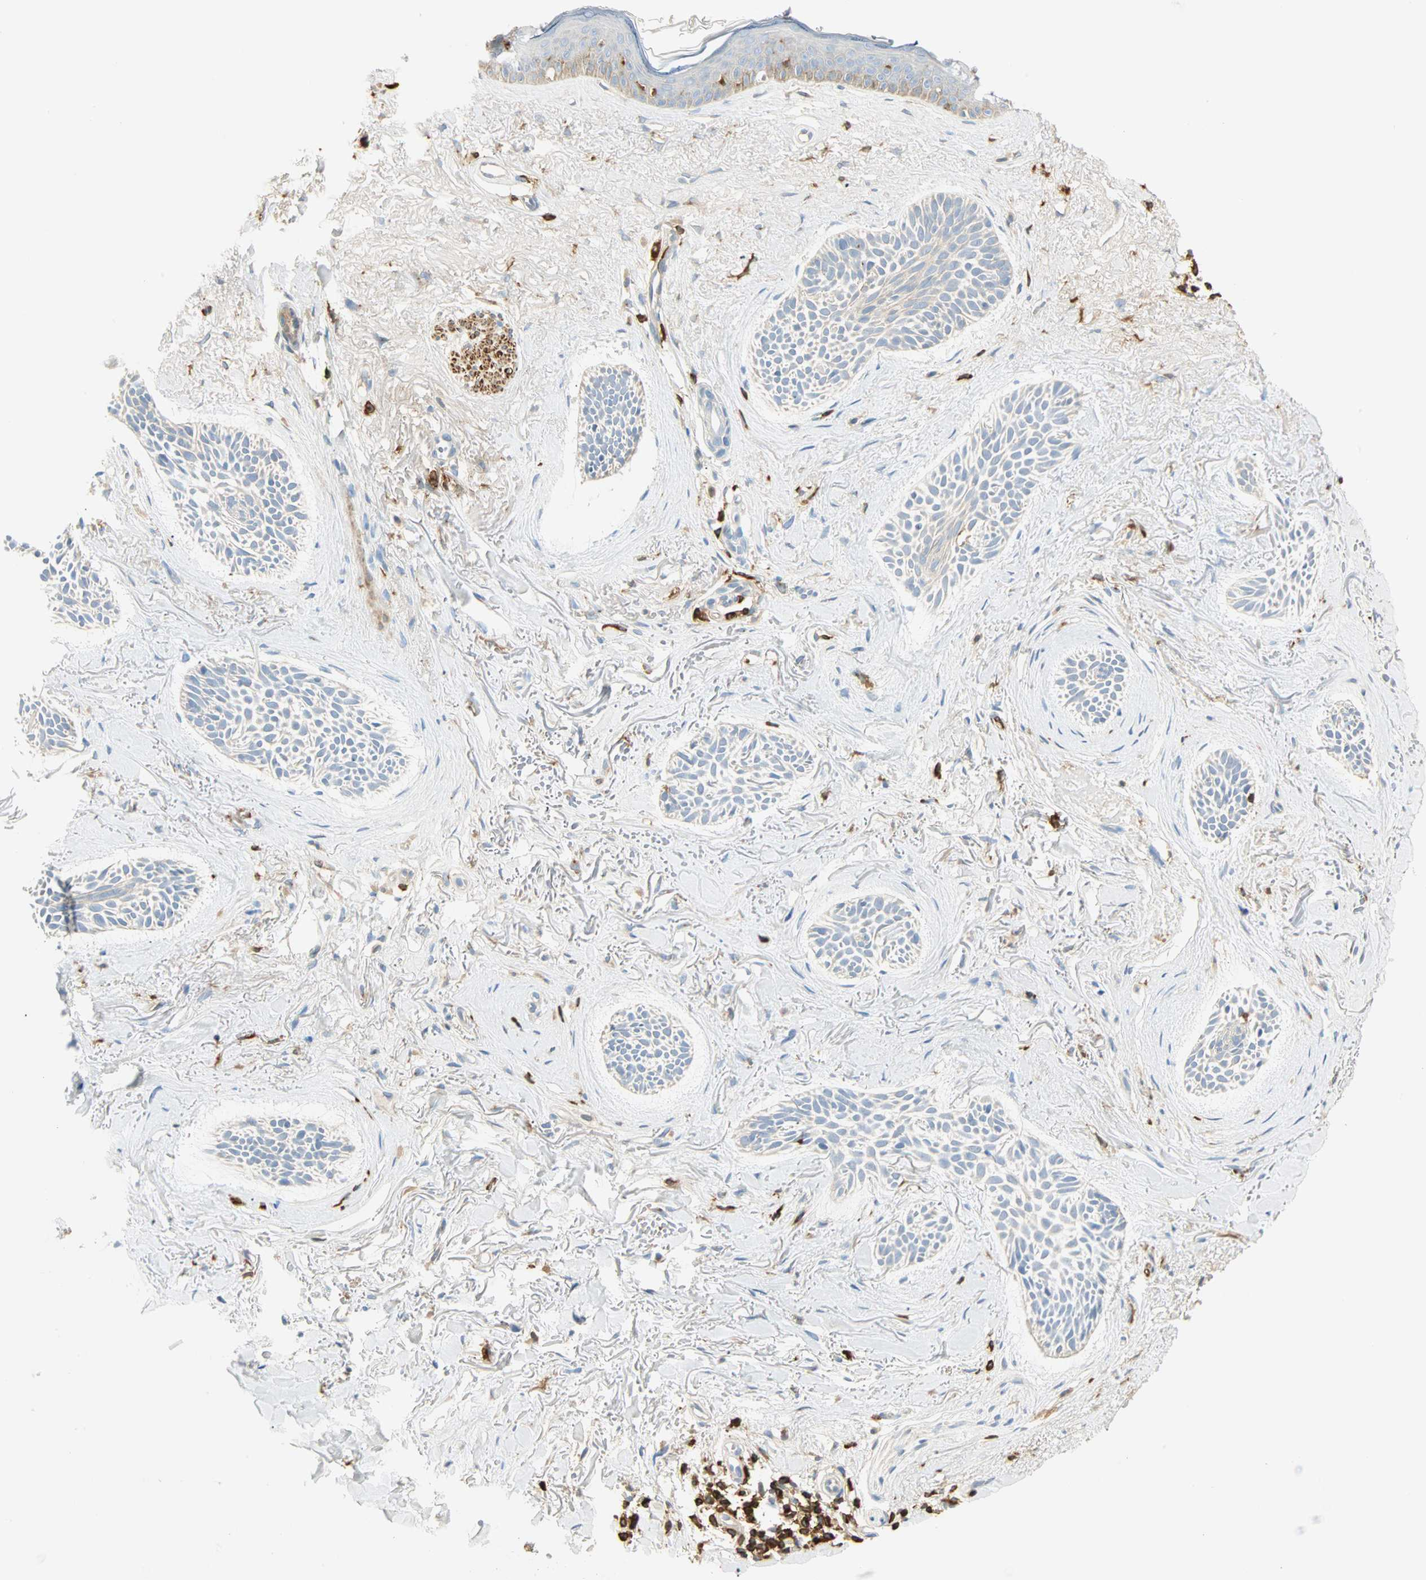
{"staining": {"intensity": "negative", "quantity": "none", "location": "none"}, "tissue": "skin cancer", "cell_type": "Tumor cells", "image_type": "cancer", "snomed": [{"axis": "morphology", "description": "Normal tissue, NOS"}, {"axis": "morphology", "description": "Basal cell carcinoma"}, {"axis": "topography", "description": "Skin"}], "caption": "Immunohistochemistry image of human skin basal cell carcinoma stained for a protein (brown), which exhibits no expression in tumor cells.", "gene": "FMNL1", "patient": {"sex": "female", "age": 84}}